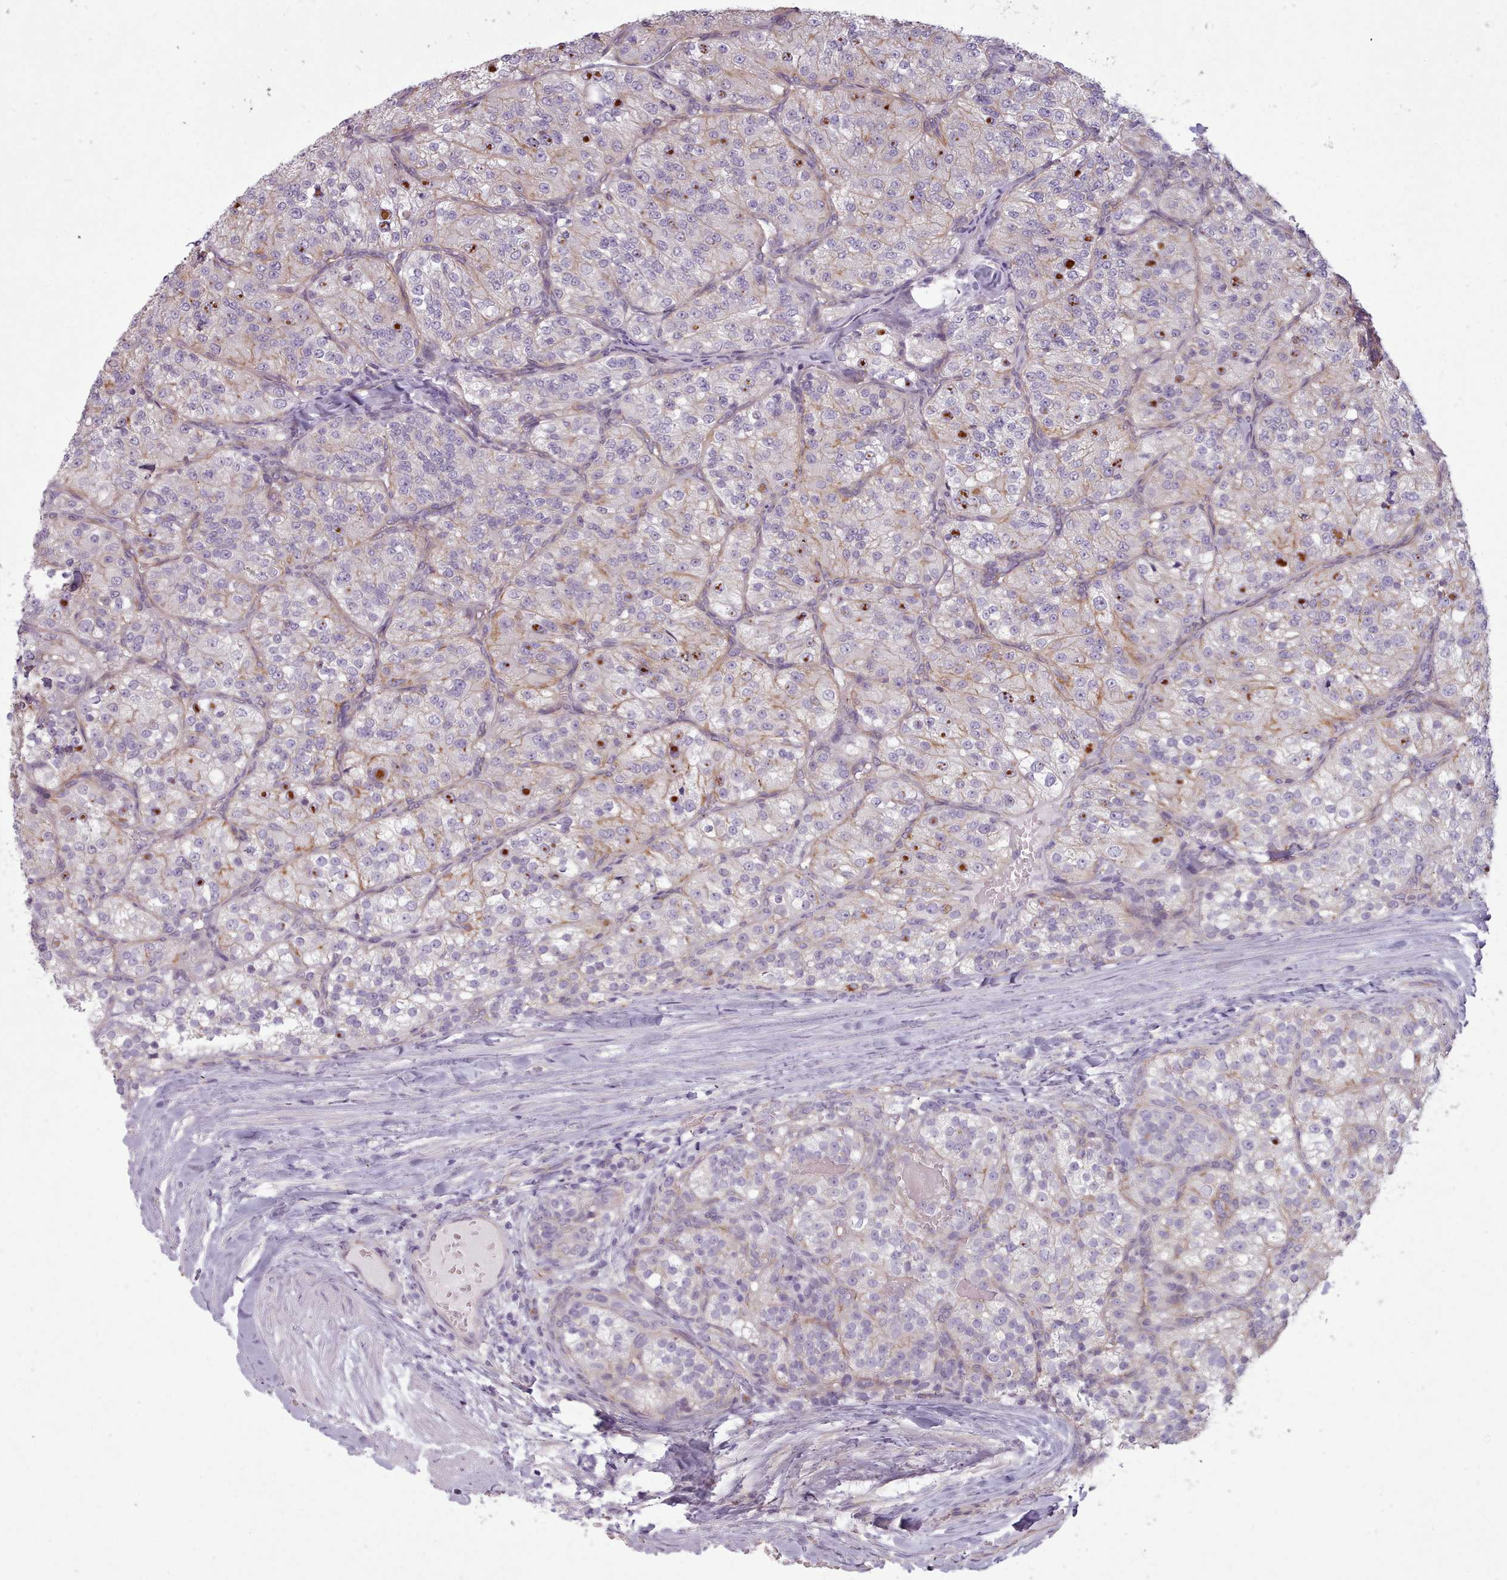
{"staining": {"intensity": "negative", "quantity": "none", "location": "none"}, "tissue": "renal cancer", "cell_type": "Tumor cells", "image_type": "cancer", "snomed": [{"axis": "morphology", "description": "Adenocarcinoma, NOS"}, {"axis": "topography", "description": "Kidney"}], "caption": "Immunohistochemistry (IHC) micrograph of renal cancer stained for a protein (brown), which shows no staining in tumor cells.", "gene": "PLD4", "patient": {"sex": "female", "age": 63}}